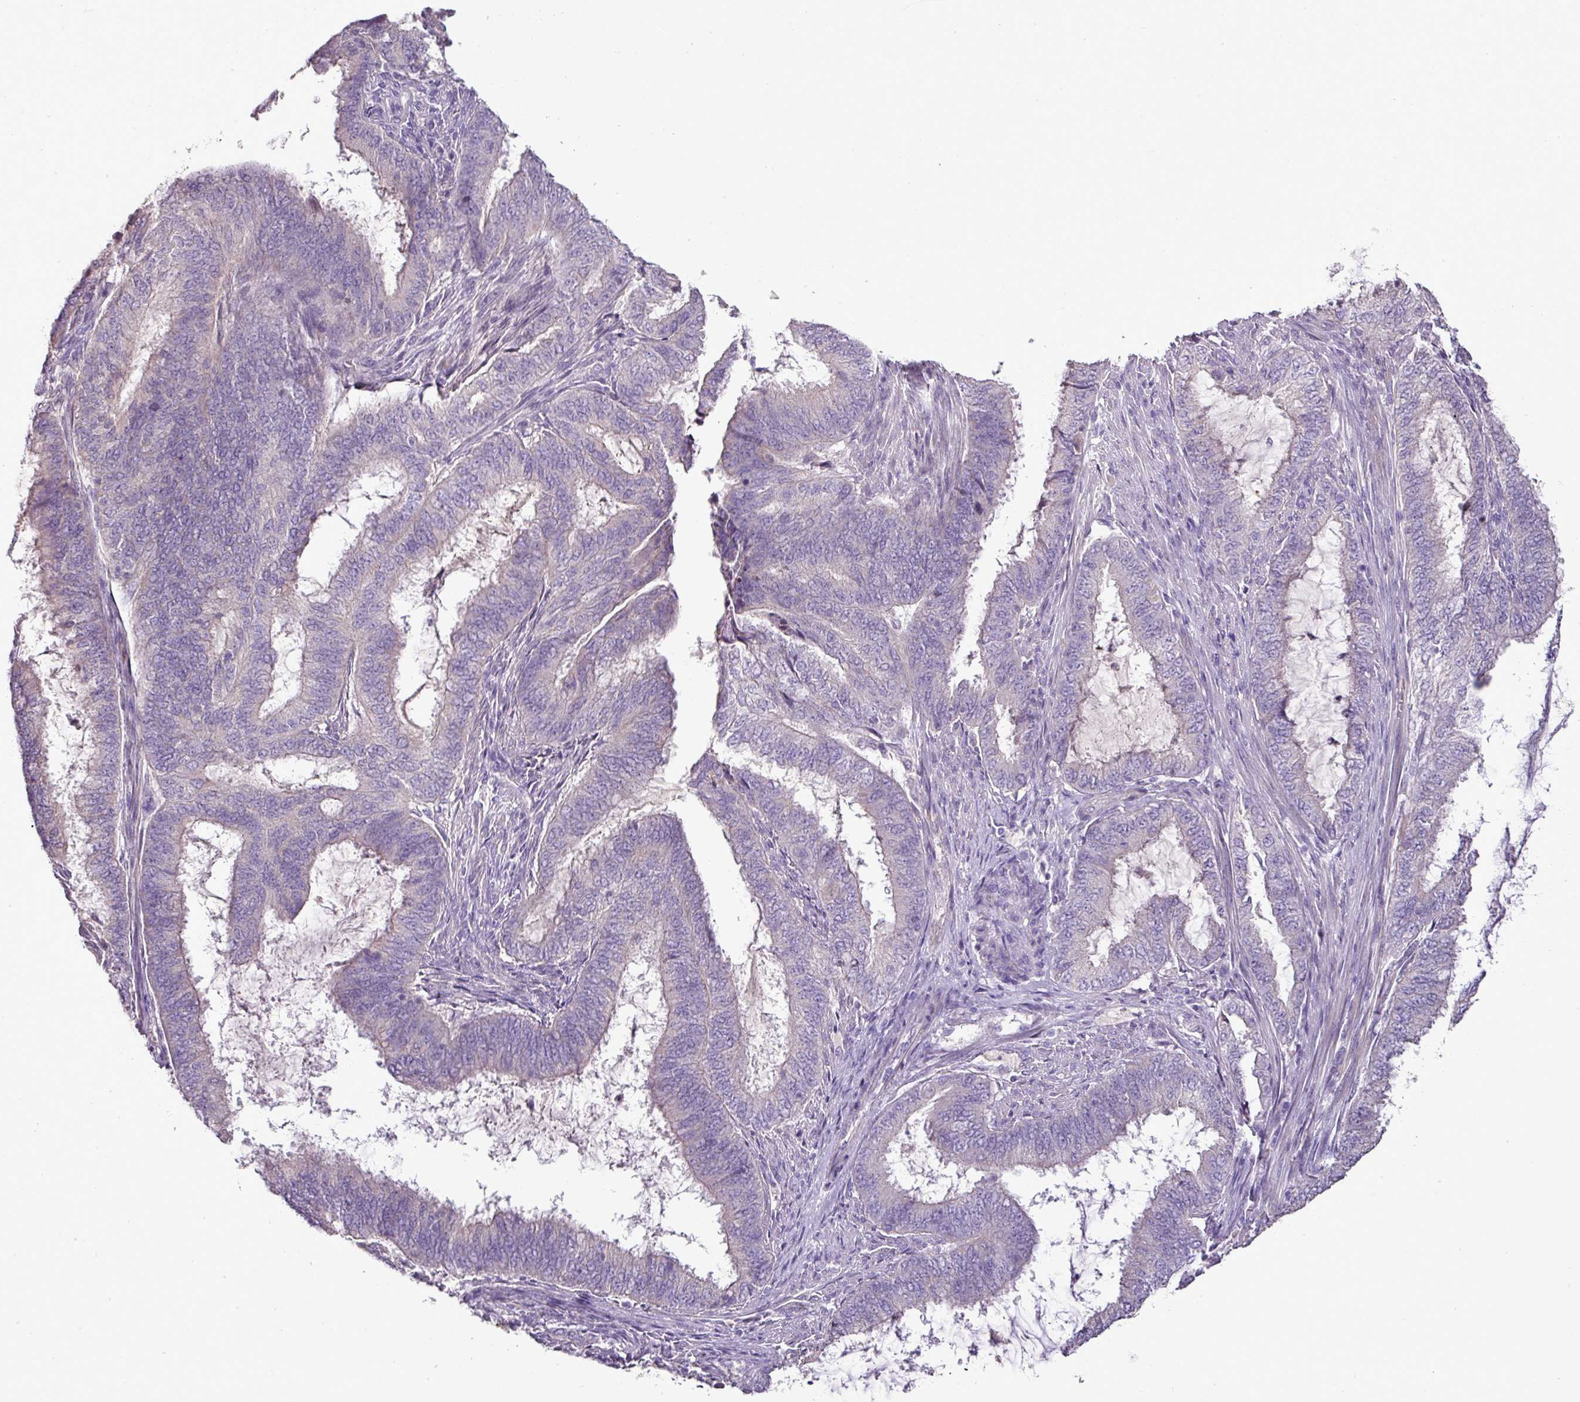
{"staining": {"intensity": "negative", "quantity": "none", "location": "none"}, "tissue": "endometrial cancer", "cell_type": "Tumor cells", "image_type": "cancer", "snomed": [{"axis": "morphology", "description": "Adenocarcinoma, NOS"}, {"axis": "topography", "description": "Endometrium"}], "caption": "DAB (3,3'-diaminobenzidine) immunohistochemical staining of adenocarcinoma (endometrial) reveals no significant positivity in tumor cells.", "gene": "BRINP2", "patient": {"sex": "female", "age": 51}}